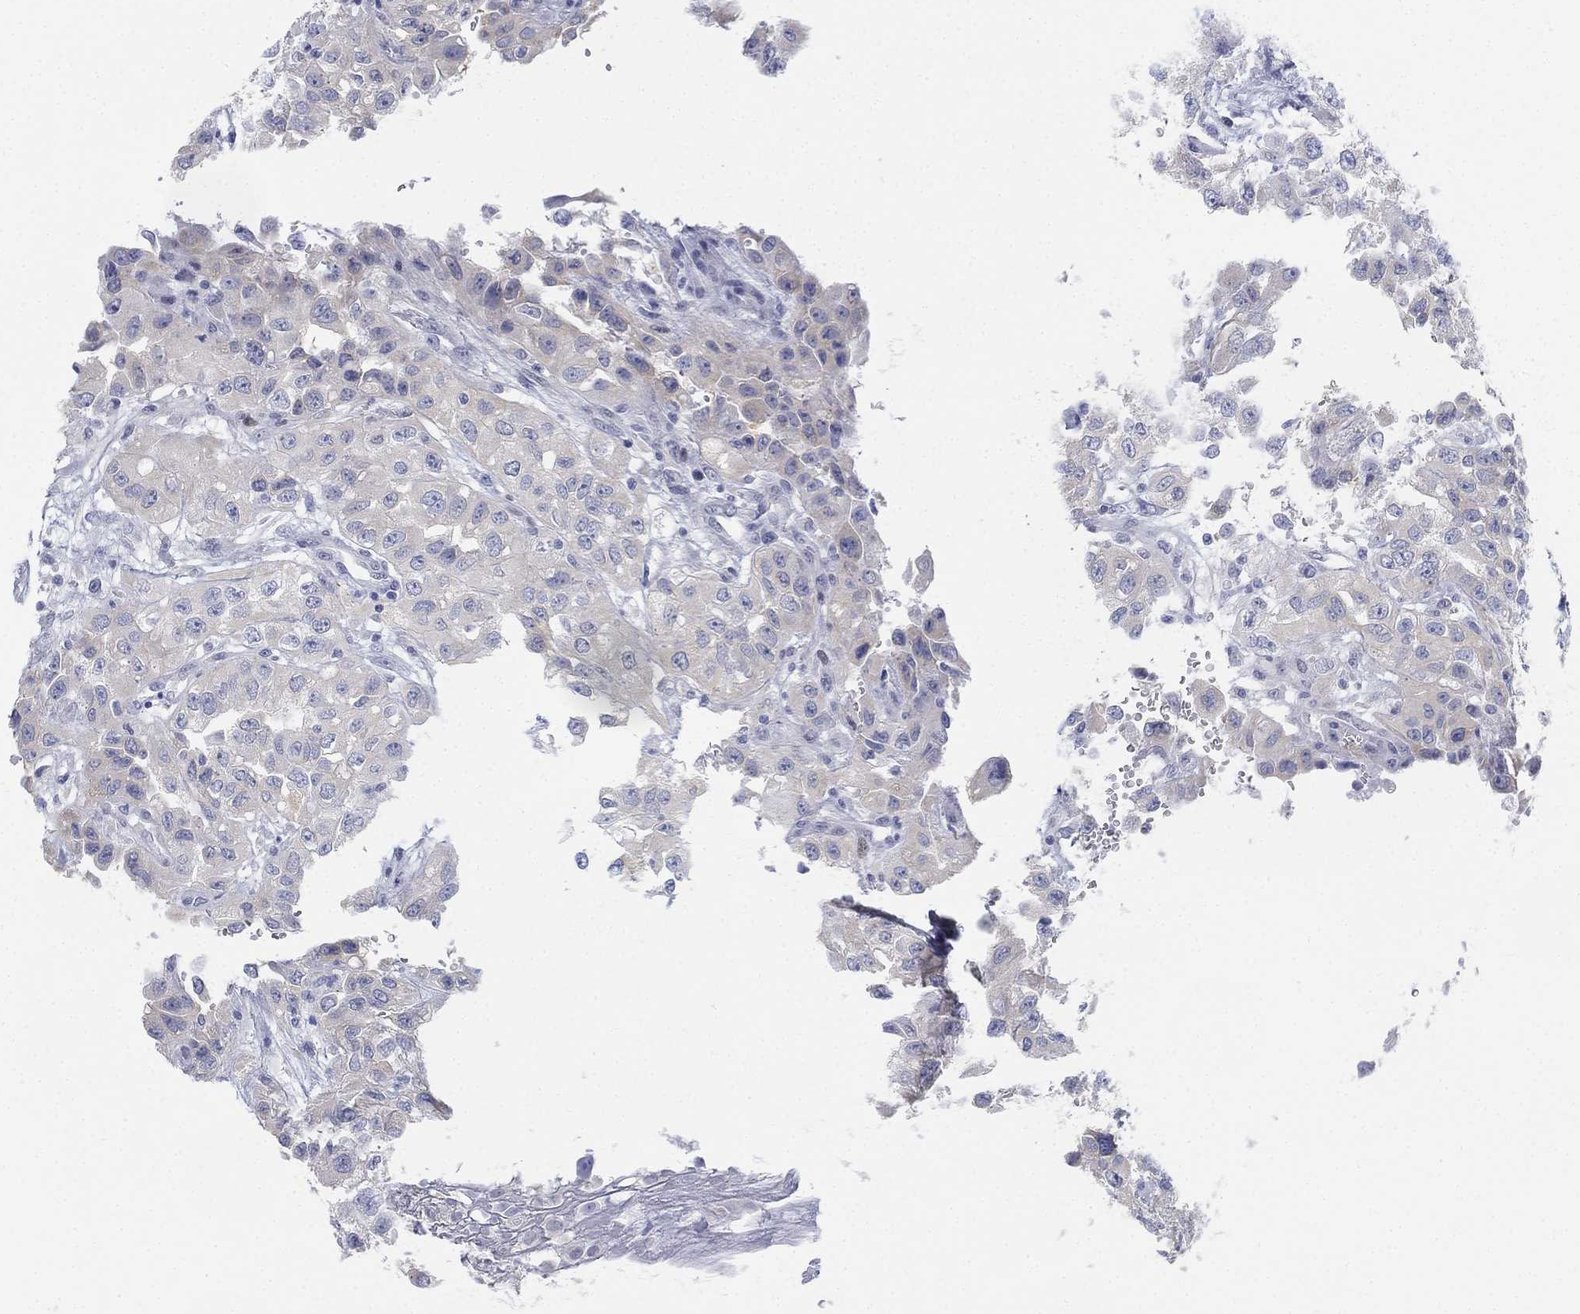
{"staining": {"intensity": "negative", "quantity": "none", "location": "none"}, "tissue": "renal cancer", "cell_type": "Tumor cells", "image_type": "cancer", "snomed": [{"axis": "morphology", "description": "Adenocarcinoma, NOS"}, {"axis": "topography", "description": "Kidney"}], "caption": "Immunohistochemistry (IHC) photomicrograph of neoplastic tissue: human renal cancer (adenocarcinoma) stained with DAB exhibits no significant protein expression in tumor cells. Nuclei are stained in blue.", "gene": "GCNA", "patient": {"sex": "male", "age": 64}}